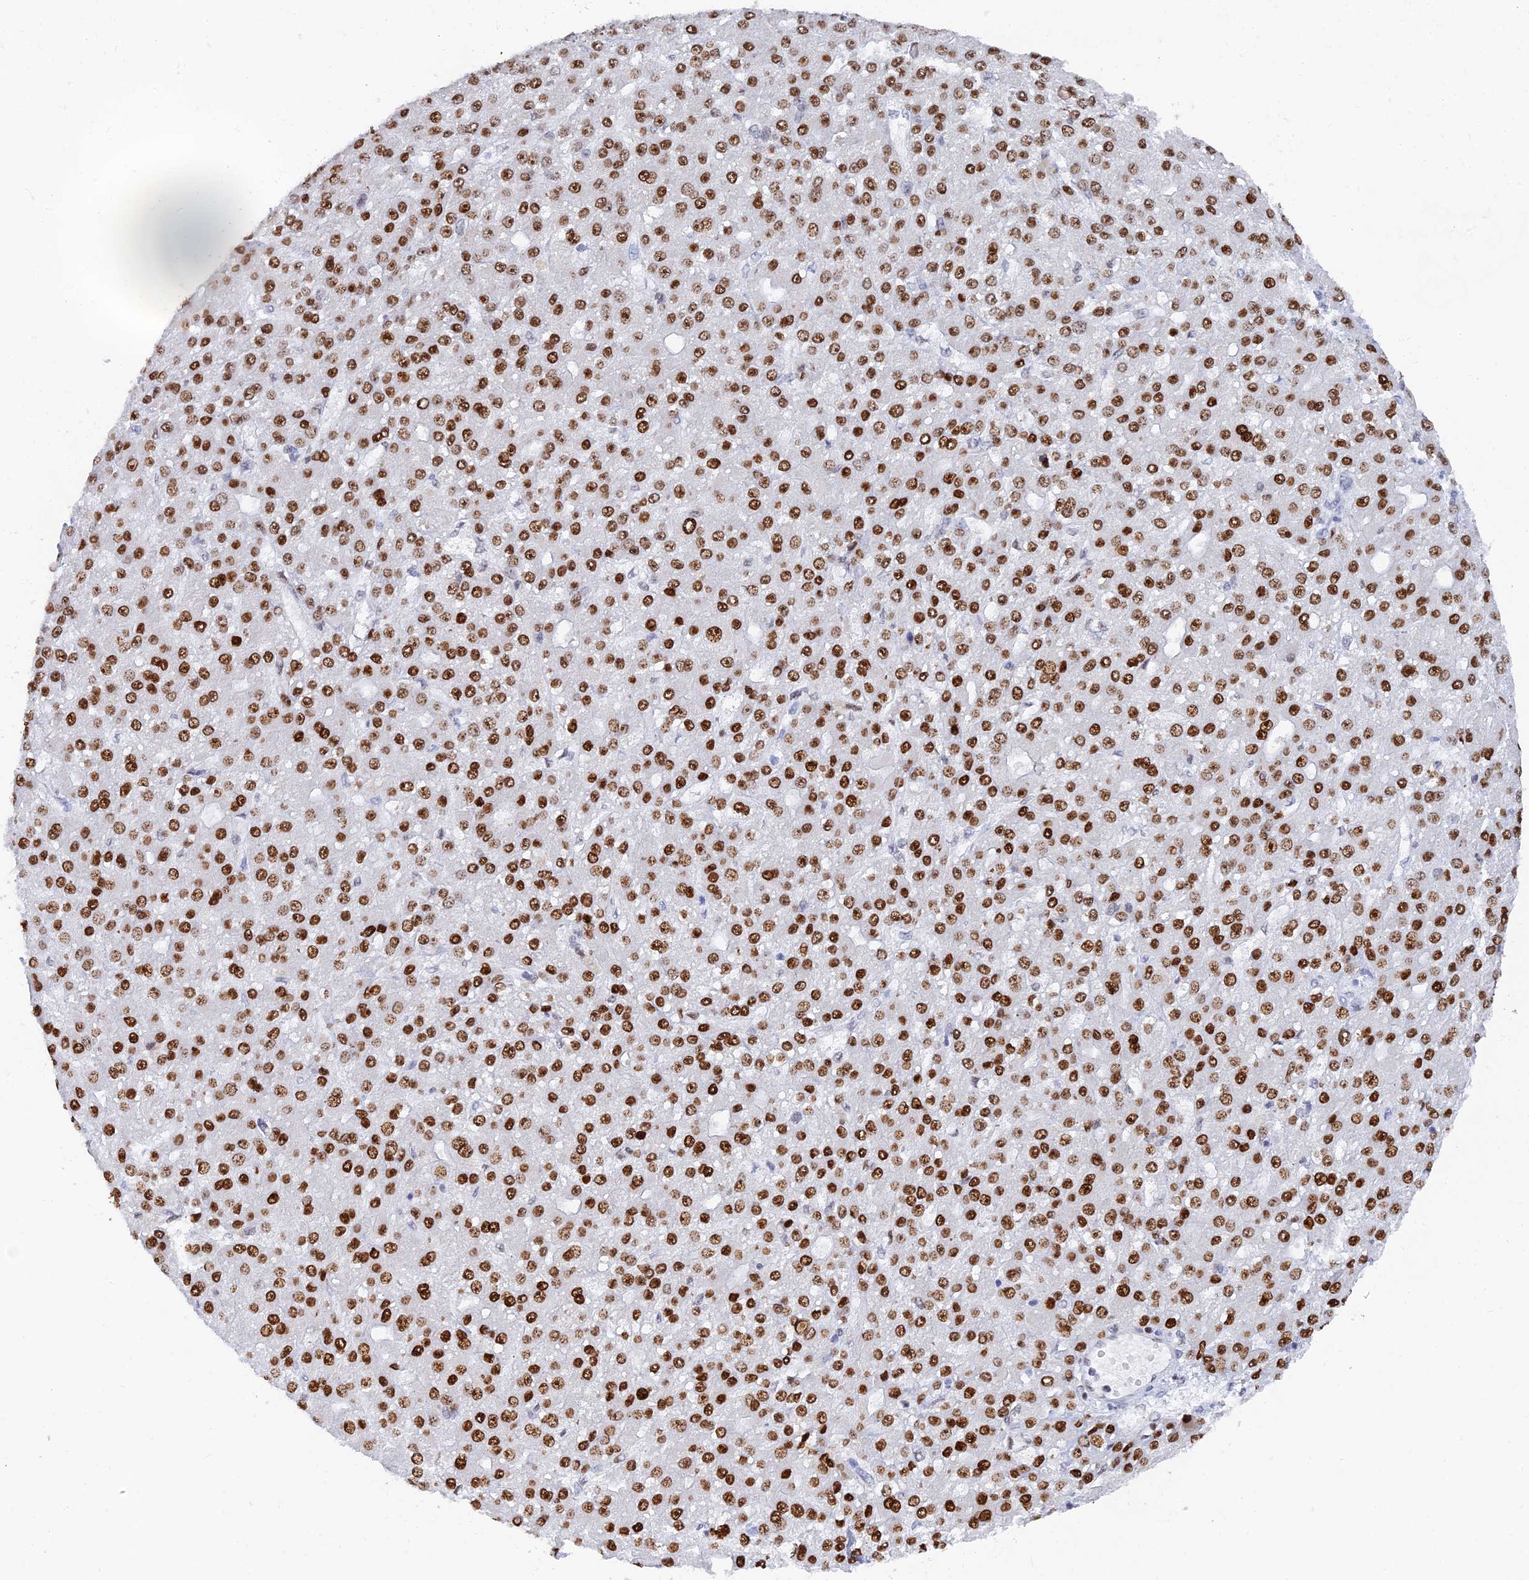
{"staining": {"intensity": "strong", "quantity": ">75%", "location": "nuclear"}, "tissue": "liver cancer", "cell_type": "Tumor cells", "image_type": "cancer", "snomed": [{"axis": "morphology", "description": "Carcinoma, Hepatocellular, NOS"}, {"axis": "topography", "description": "Liver"}], "caption": "Immunohistochemical staining of liver cancer demonstrates high levels of strong nuclear expression in about >75% of tumor cells. (brown staining indicates protein expression, while blue staining denotes nuclei).", "gene": "RSL1D1", "patient": {"sex": "male", "age": 67}}